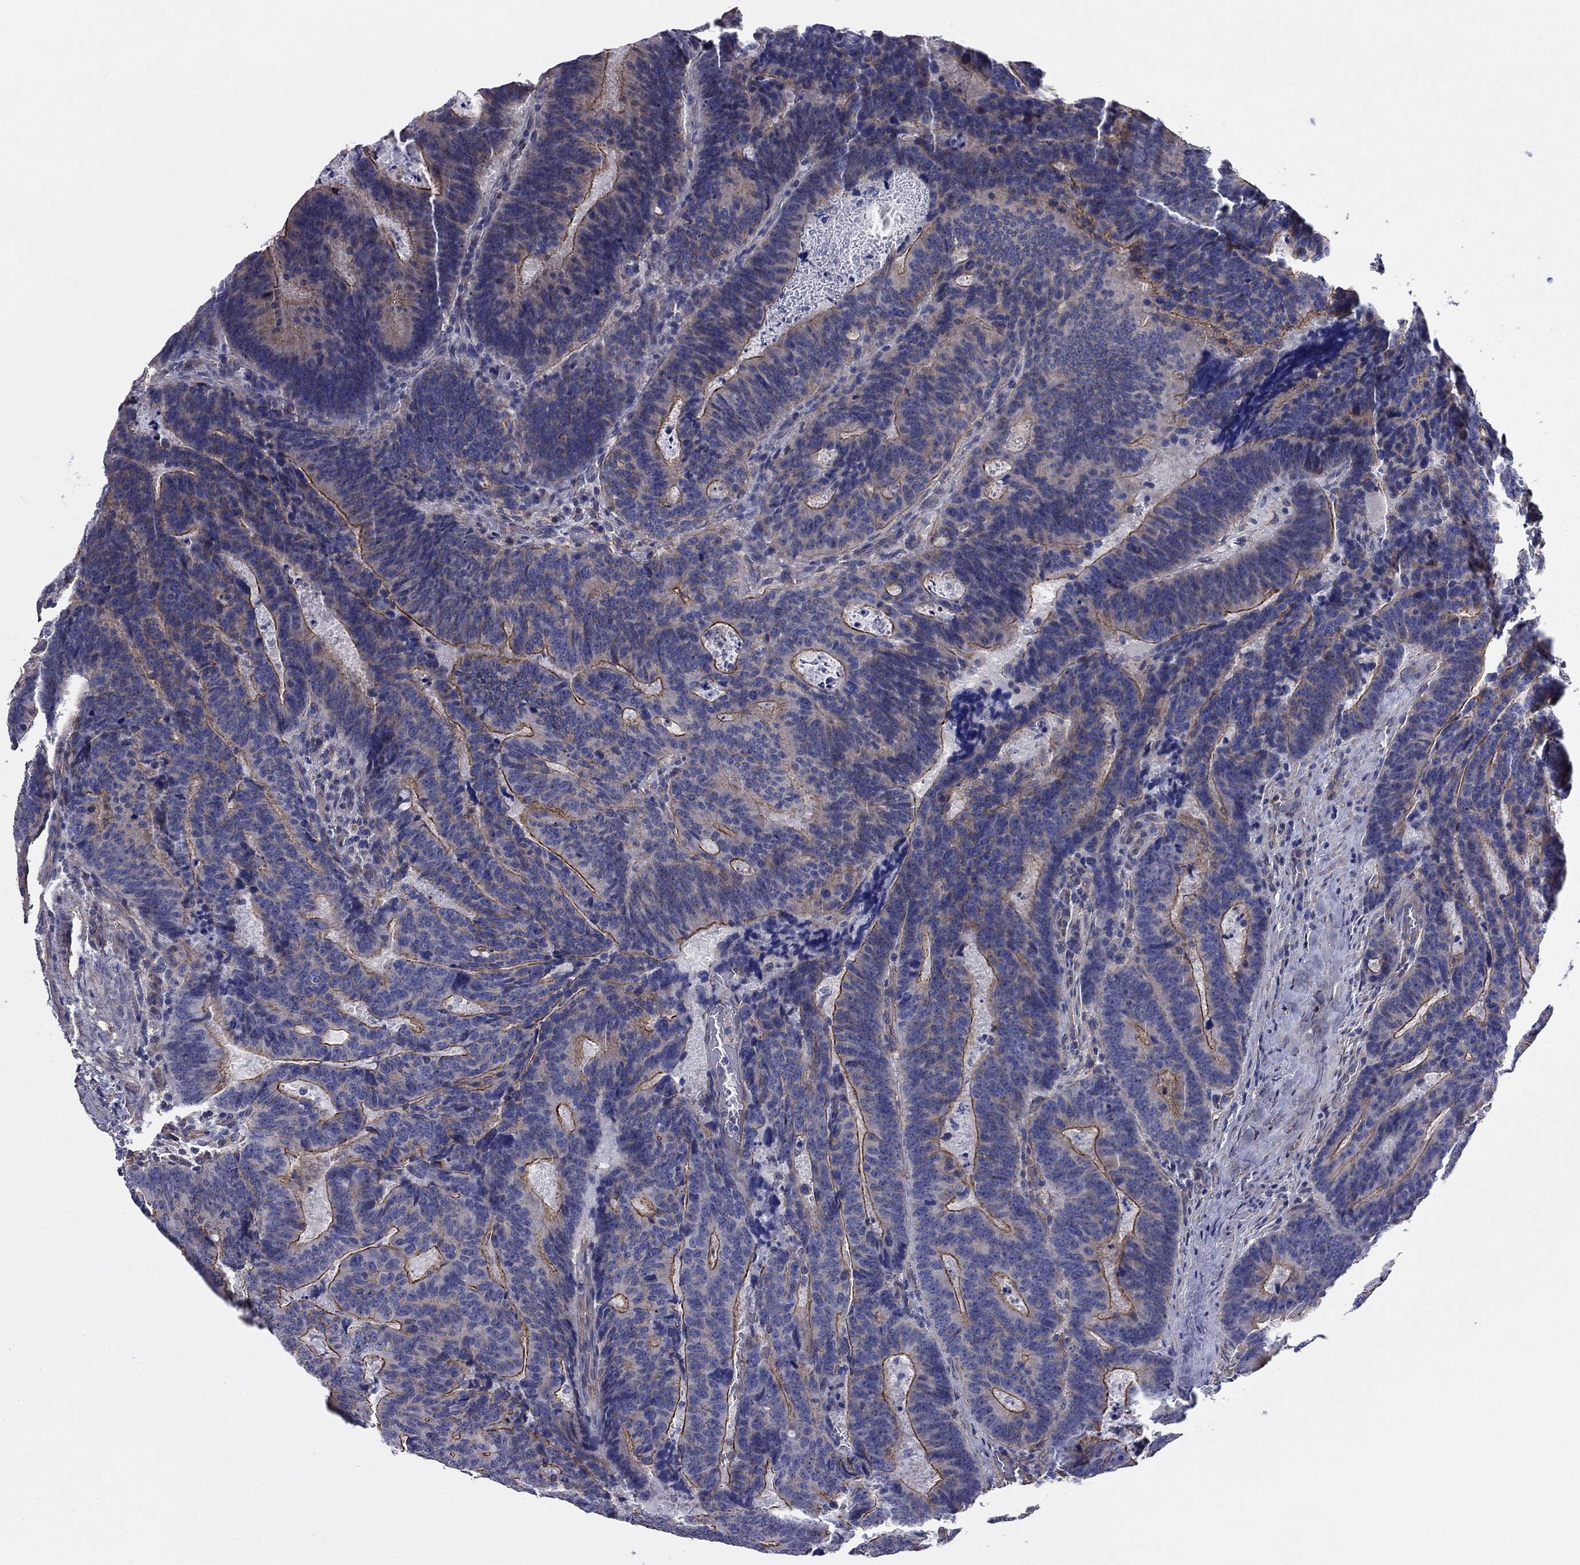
{"staining": {"intensity": "strong", "quantity": "25%-75%", "location": "cytoplasmic/membranous"}, "tissue": "colorectal cancer", "cell_type": "Tumor cells", "image_type": "cancer", "snomed": [{"axis": "morphology", "description": "Adenocarcinoma, NOS"}, {"axis": "topography", "description": "Colon"}], "caption": "Adenocarcinoma (colorectal) stained for a protein reveals strong cytoplasmic/membranous positivity in tumor cells.", "gene": "TCHH", "patient": {"sex": "female", "age": 82}}